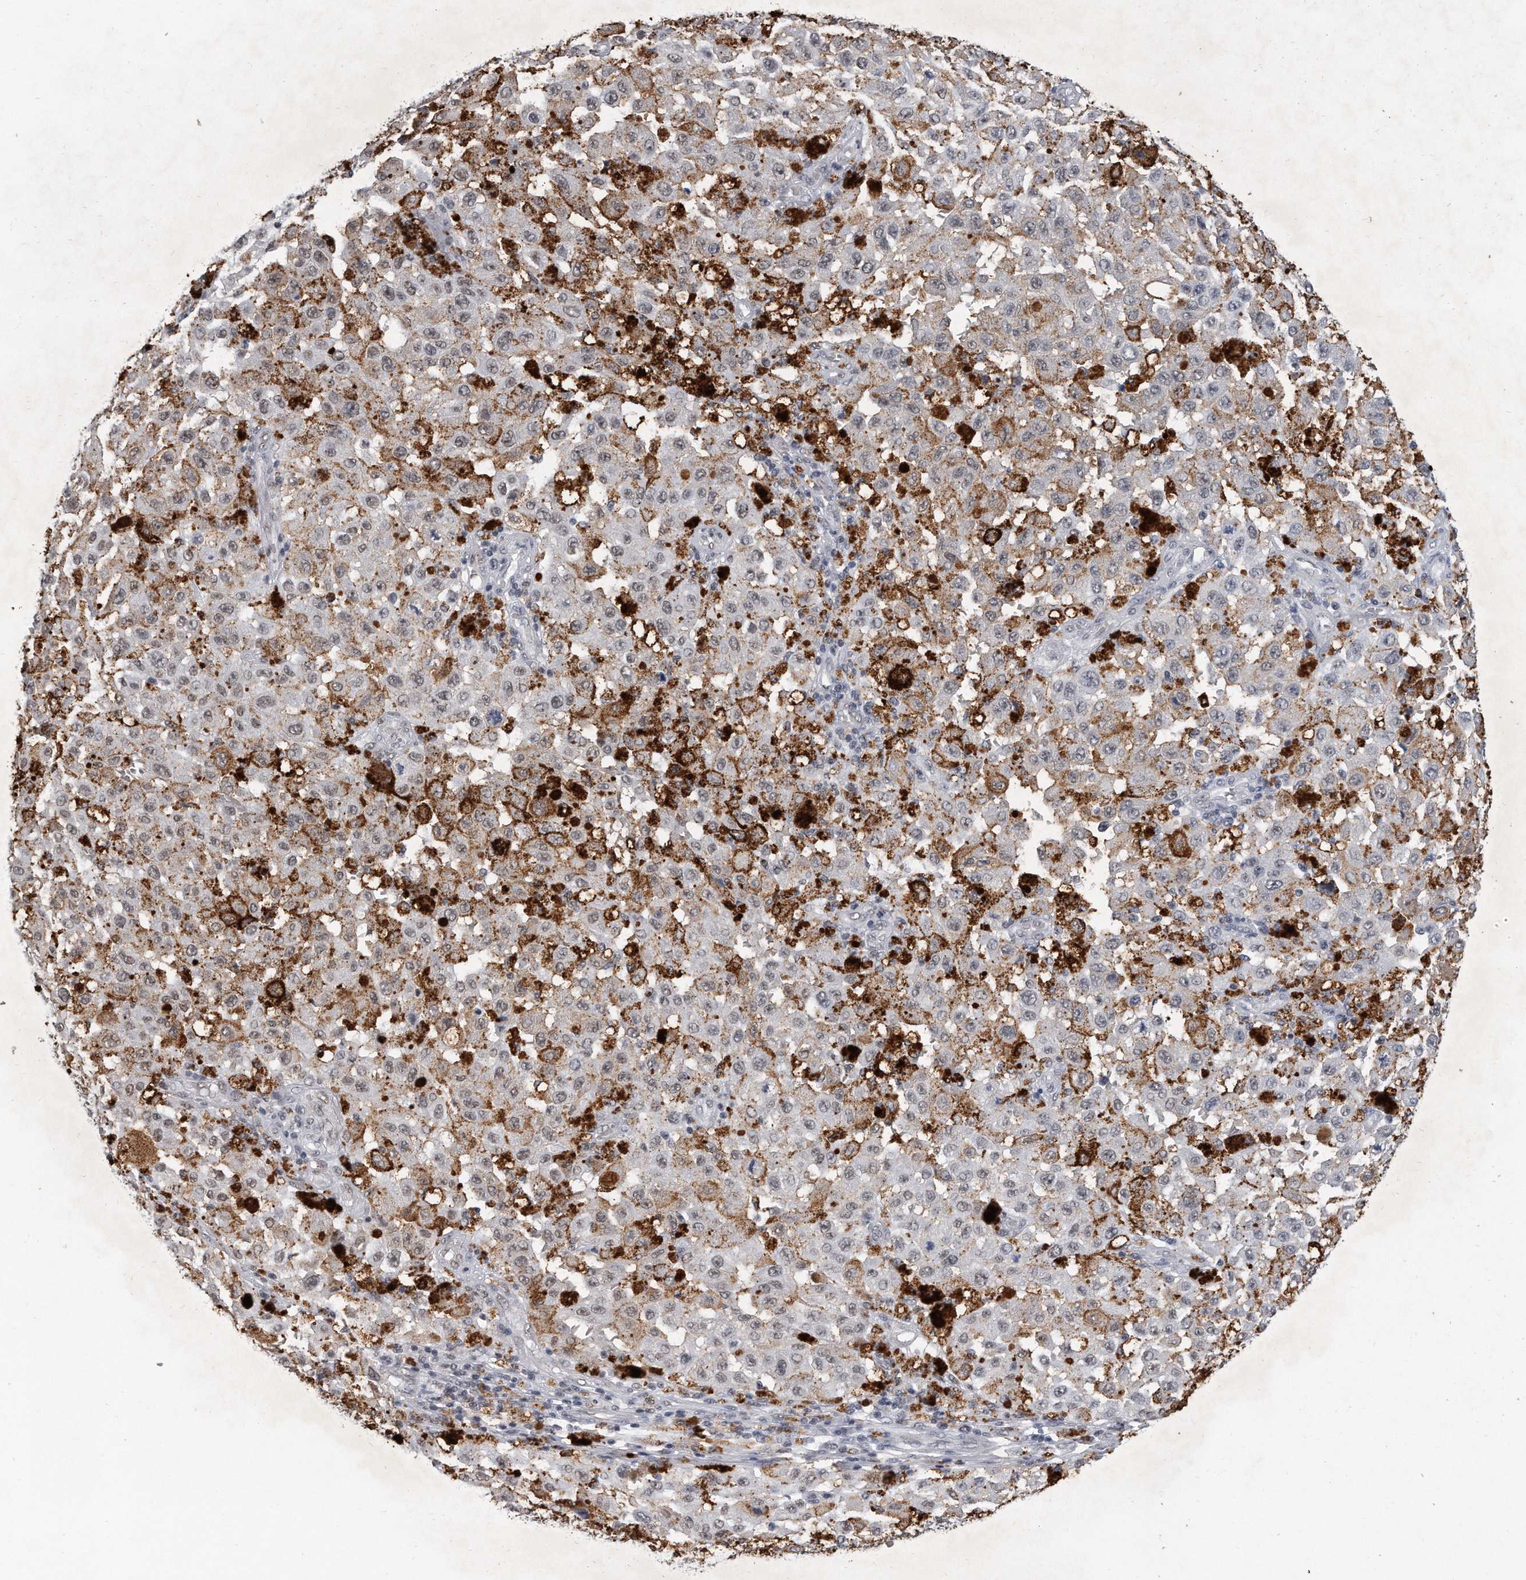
{"staining": {"intensity": "negative", "quantity": "none", "location": "none"}, "tissue": "melanoma", "cell_type": "Tumor cells", "image_type": "cancer", "snomed": [{"axis": "morphology", "description": "Malignant melanoma, NOS"}, {"axis": "topography", "description": "Skin"}], "caption": "Melanoma stained for a protein using immunohistochemistry (IHC) reveals no staining tumor cells.", "gene": "TP53INP1", "patient": {"sex": "female", "age": 64}}